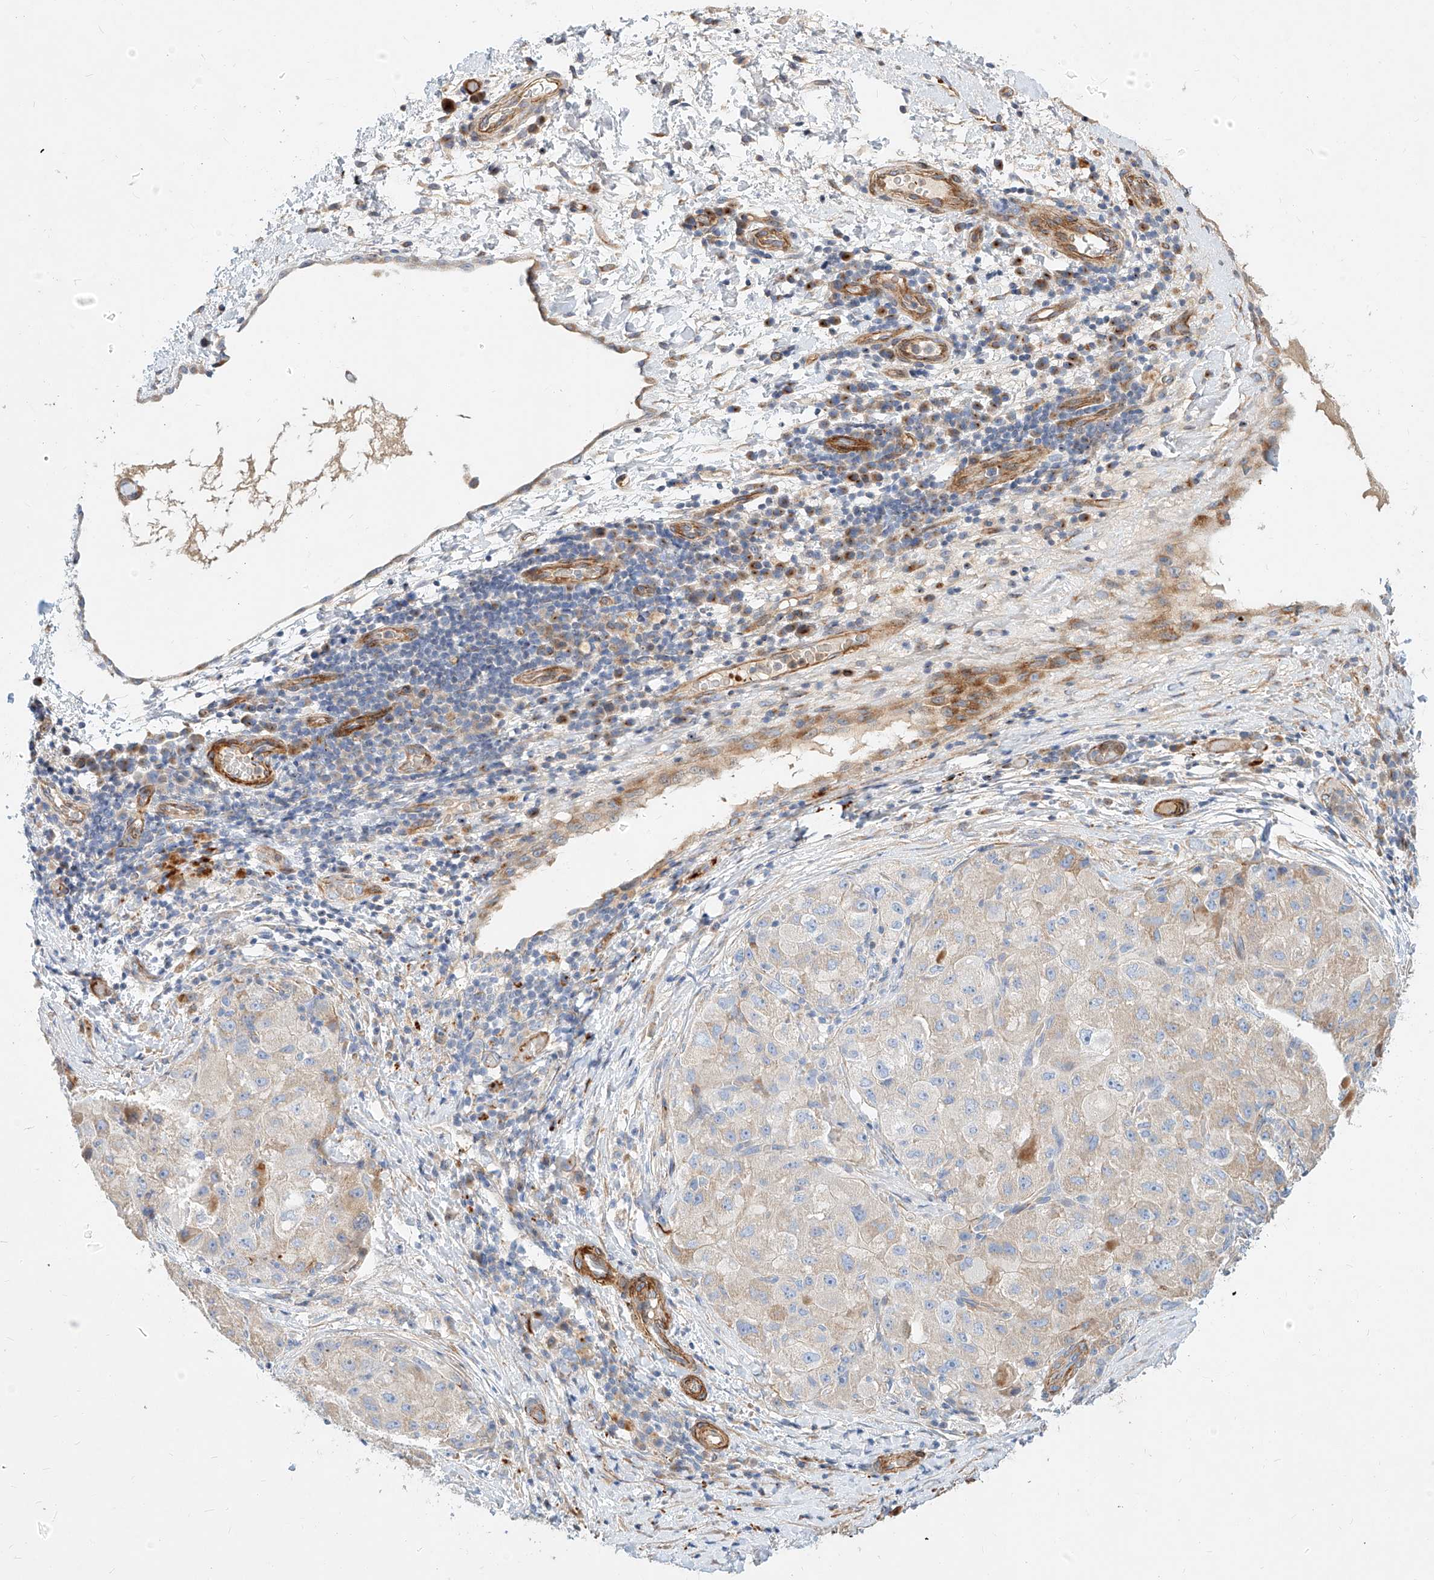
{"staining": {"intensity": "weak", "quantity": "<25%", "location": "cytoplasmic/membranous"}, "tissue": "liver cancer", "cell_type": "Tumor cells", "image_type": "cancer", "snomed": [{"axis": "morphology", "description": "Carcinoma, Hepatocellular, NOS"}, {"axis": "topography", "description": "Liver"}], "caption": "Immunohistochemical staining of human liver cancer (hepatocellular carcinoma) shows no significant expression in tumor cells.", "gene": "KCNH5", "patient": {"sex": "male", "age": 80}}